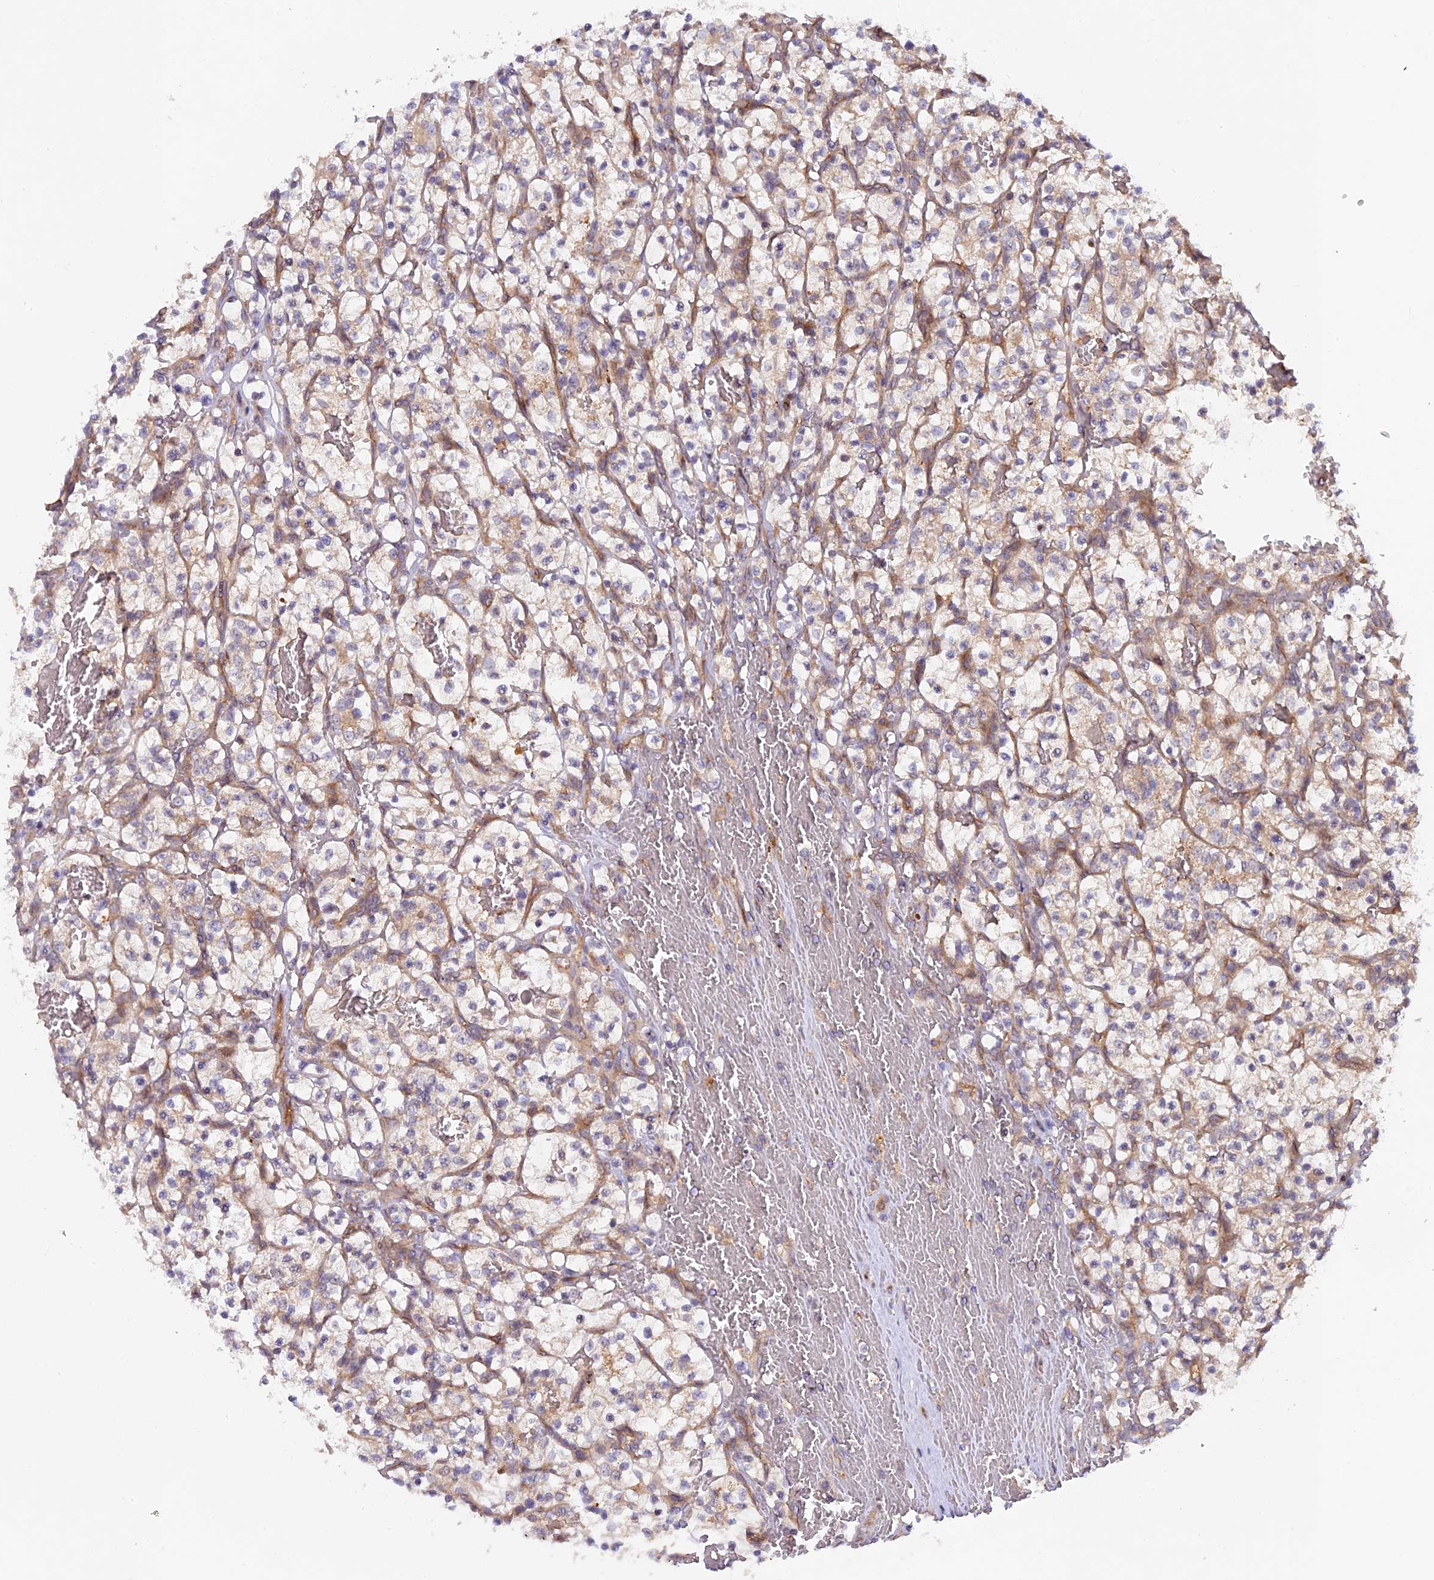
{"staining": {"intensity": "weak", "quantity": "<25%", "location": "cytoplasmic/membranous"}, "tissue": "renal cancer", "cell_type": "Tumor cells", "image_type": "cancer", "snomed": [{"axis": "morphology", "description": "Adenocarcinoma, NOS"}, {"axis": "topography", "description": "Kidney"}], "caption": "Immunohistochemistry (IHC) of human renal cancer (adenocarcinoma) displays no positivity in tumor cells. (Brightfield microscopy of DAB immunohistochemistry at high magnification).", "gene": "FERMT1", "patient": {"sex": "female", "age": 57}}